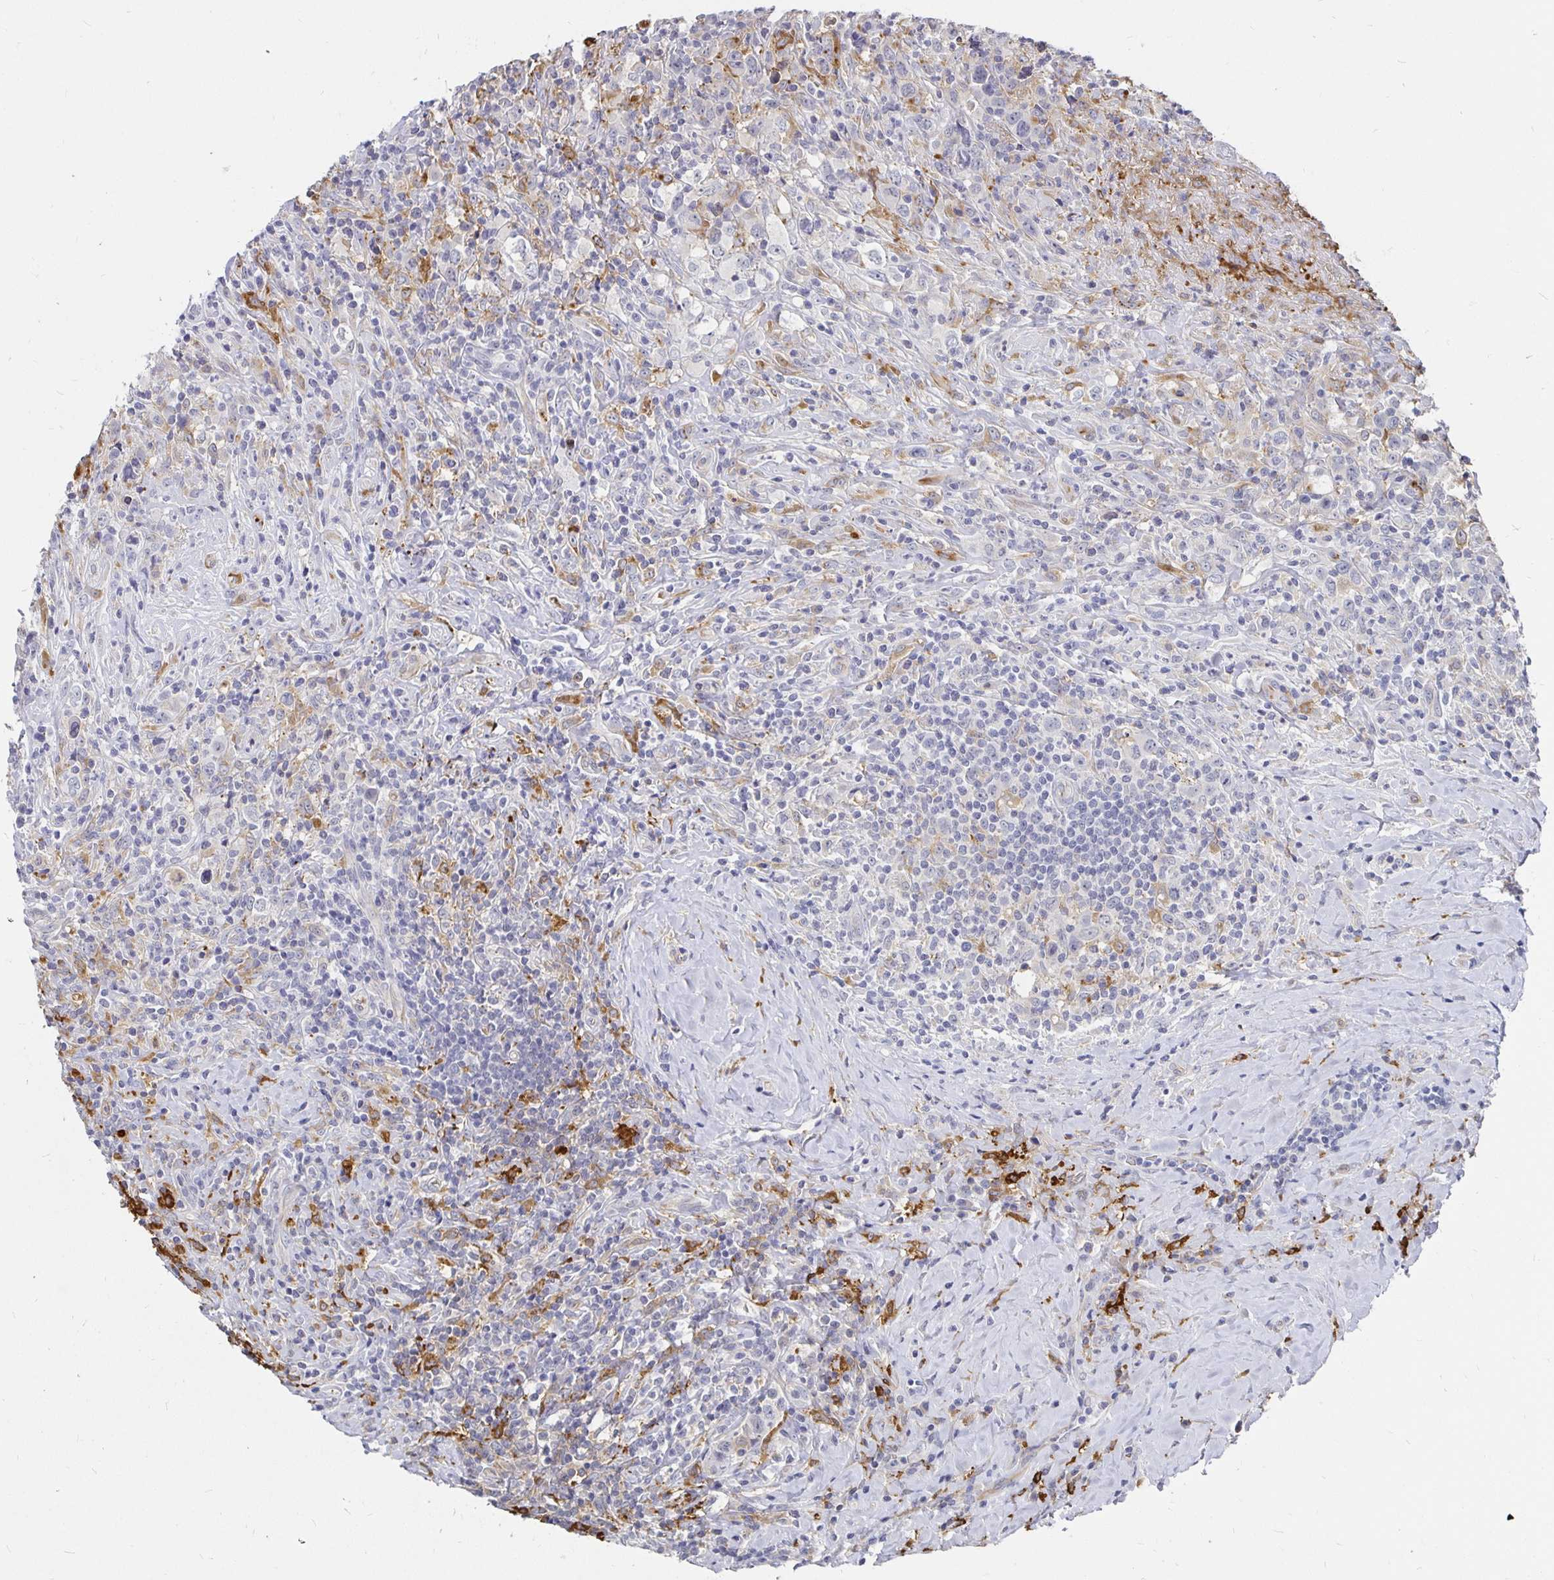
{"staining": {"intensity": "negative", "quantity": "none", "location": "none"}, "tissue": "lymphoma", "cell_type": "Tumor cells", "image_type": "cancer", "snomed": [{"axis": "morphology", "description": "Hodgkin's disease, NOS"}, {"axis": "topography", "description": "Lymph node"}], "caption": "IHC photomicrograph of Hodgkin's disease stained for a protein (brown), which displays no expression in tumor cells.", "gene": "CCDC85A", "patient": {"sex": "female", "age": 18}}